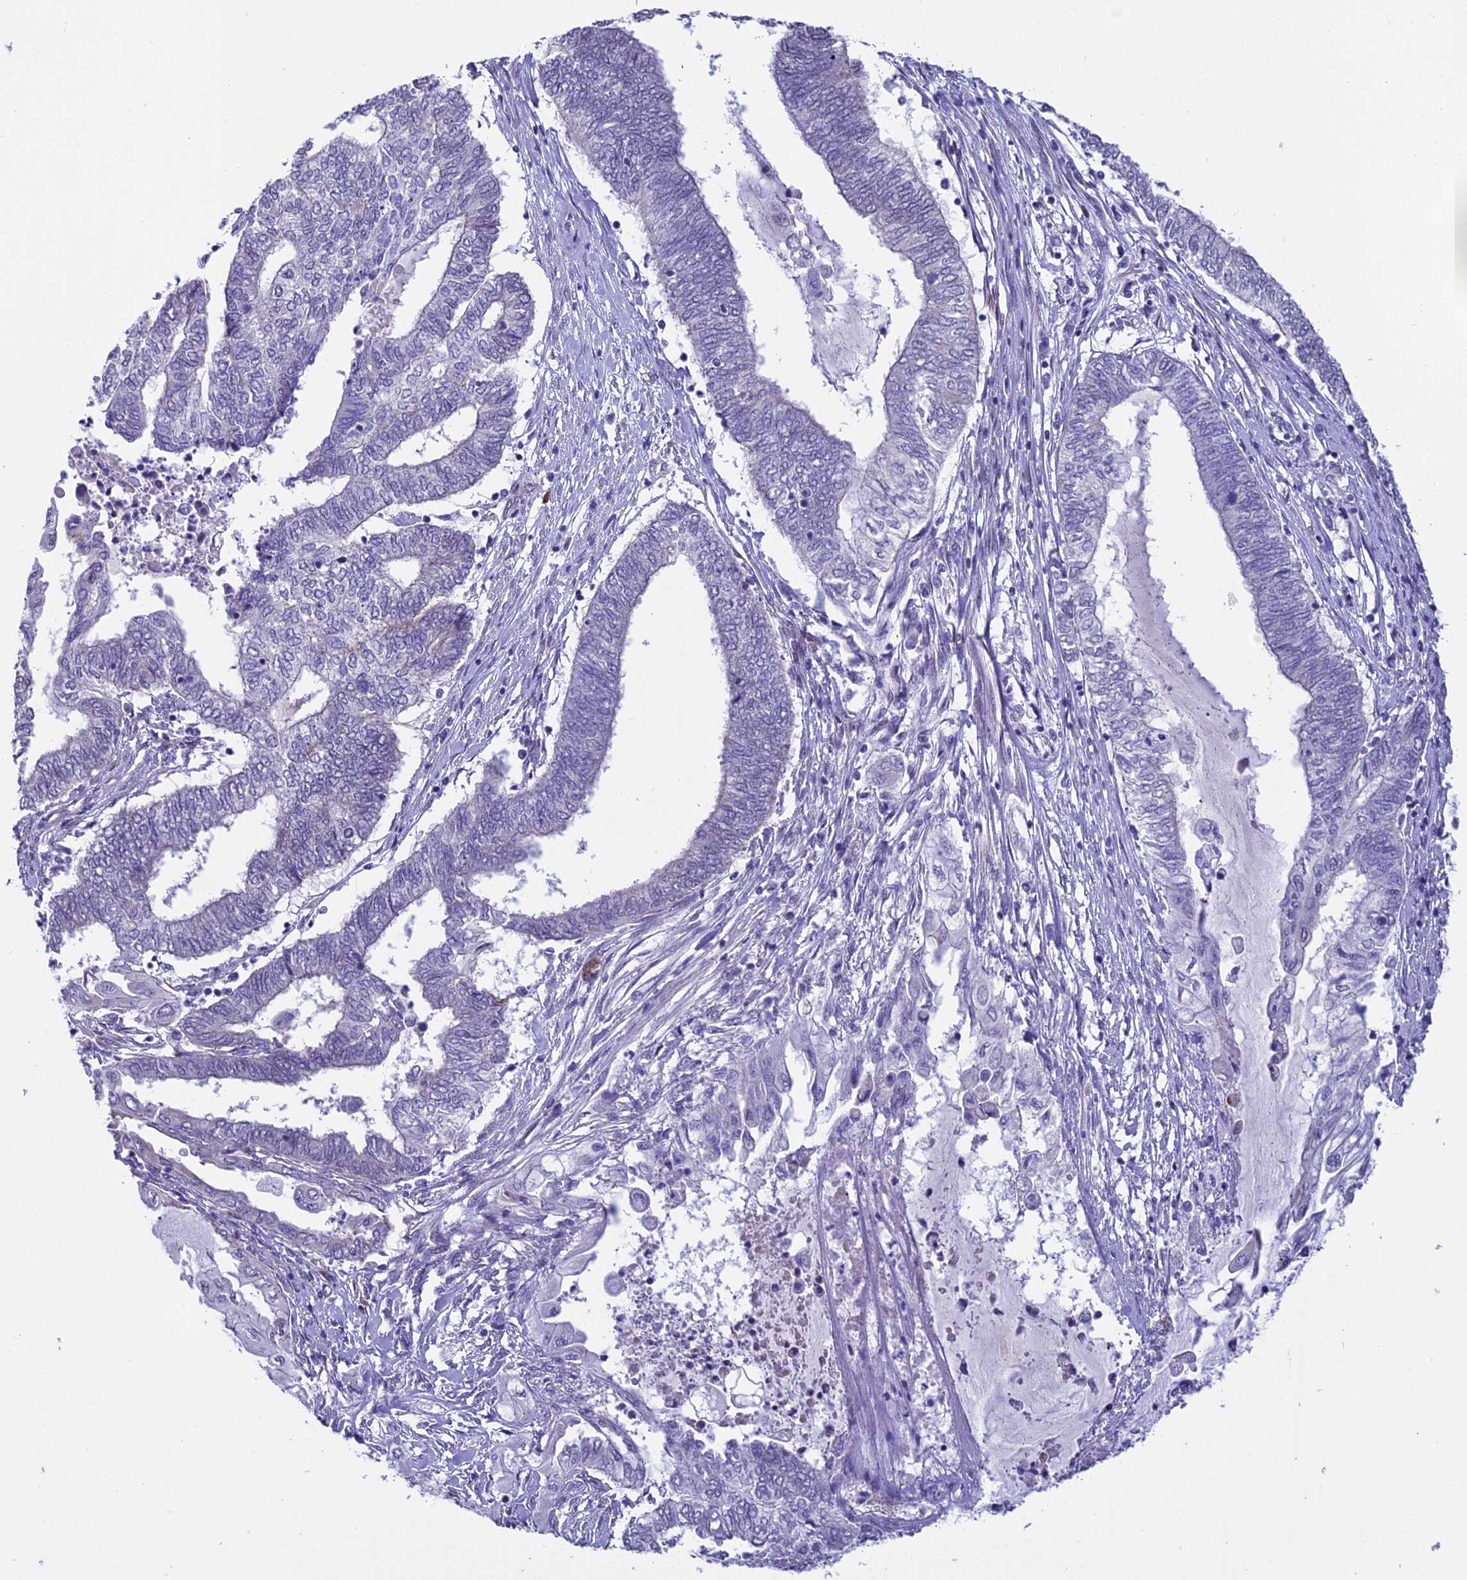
{"staining": {"intensity": "negative", "quantity": "none", "location": "none"}, "tissue": "endometrial cancer", "cell_type": "Tumor cells", "image_type": "cancer", "snomed": [{"axis": "morphology", "description": "Adenocarcinoma, NOS"}, {"axis": "topography", "description": "Uterus"}, {"axis": "topography", "description": "Endometrium"}], "caption": "The IHC image has no significant positivity in tumor cells of adenocarcinoma (endometrial) tissue.", "gene": "TMEM171", "patient": {"sex": "female", "age": 70}}